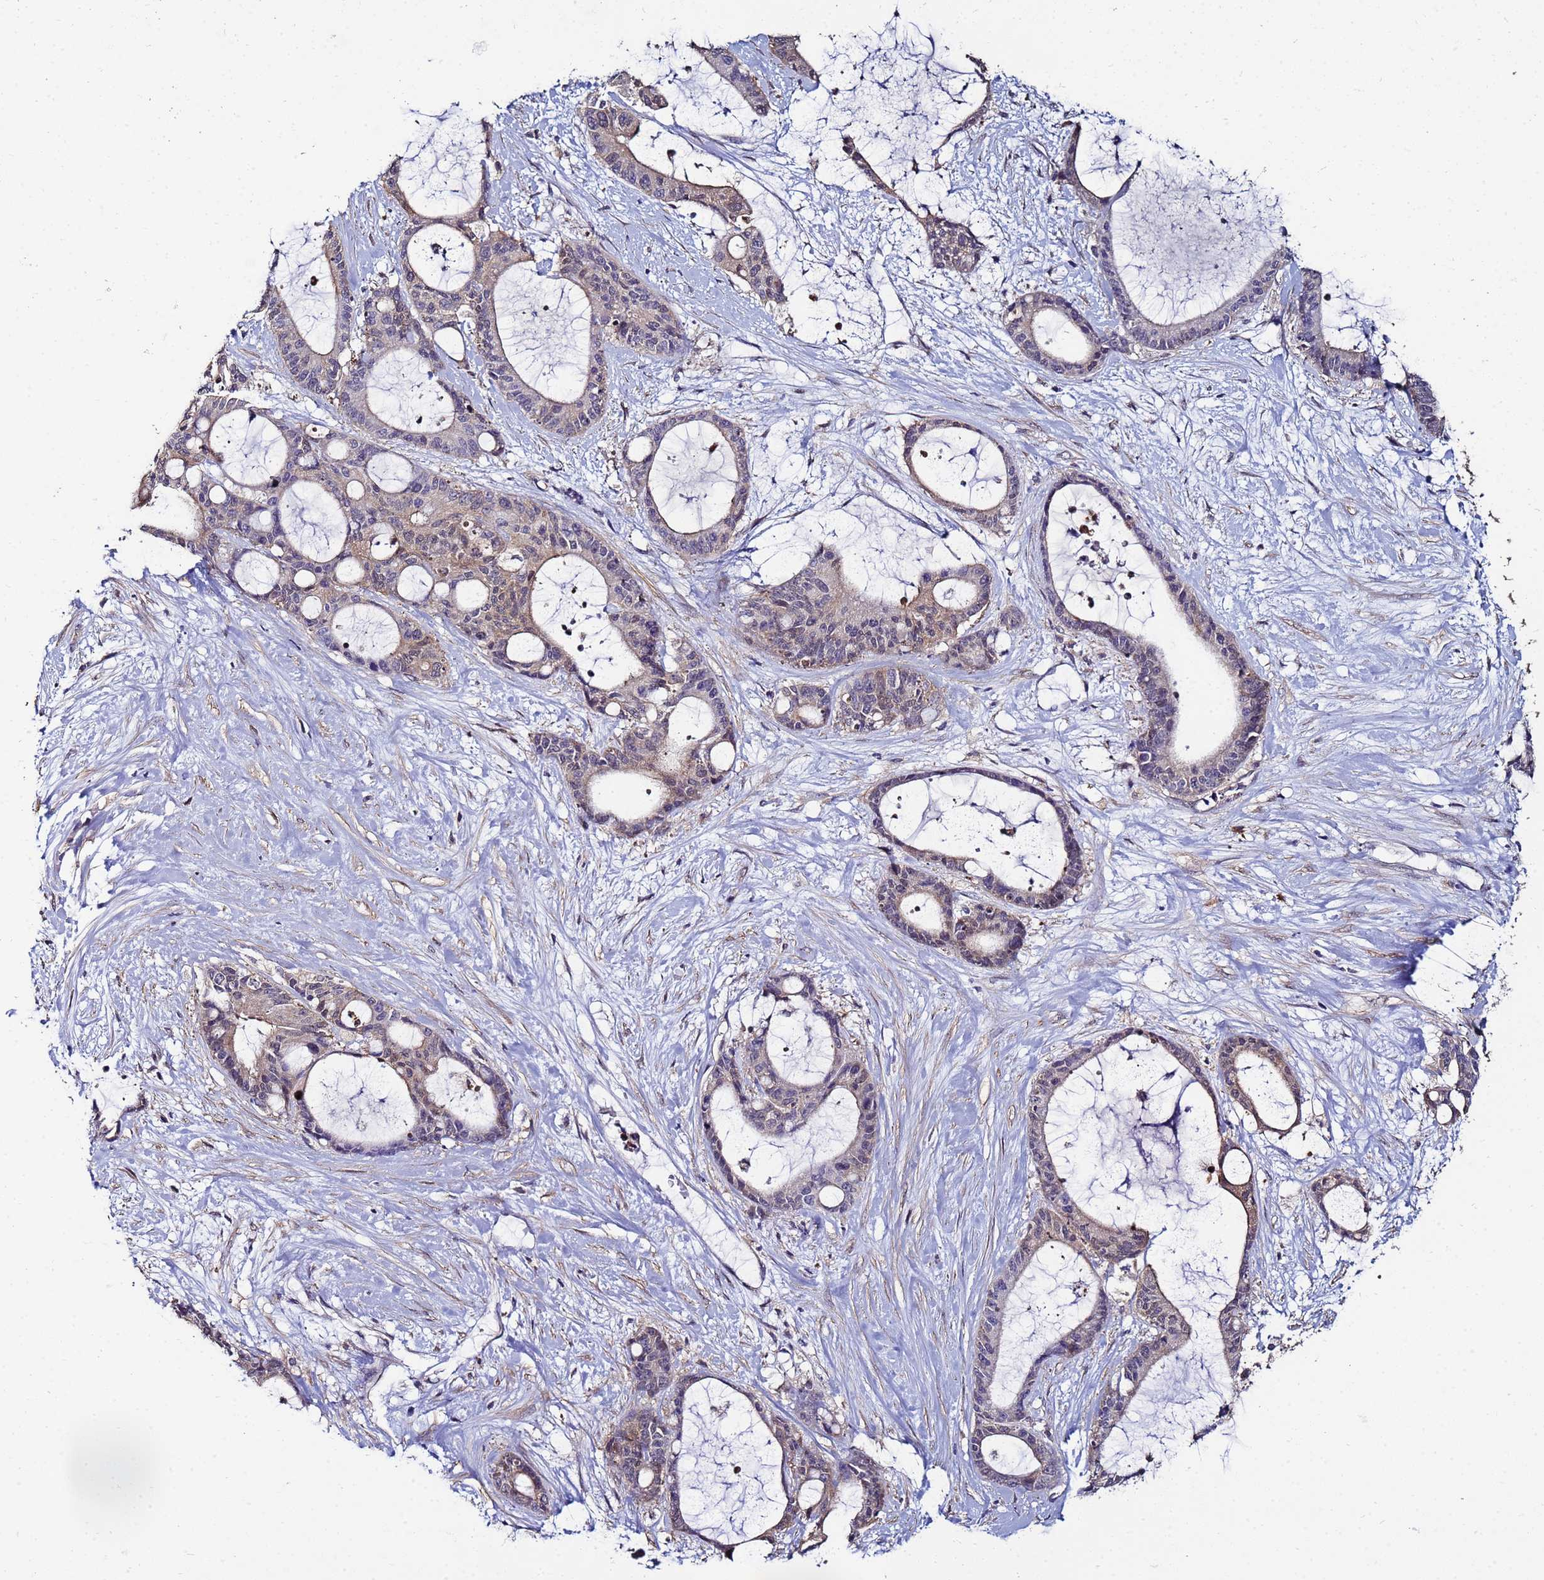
{"staining": {"intensity": "weak", "quantity": "<25%", "location": "cytoplasmic/membranous"}, "tissue": "liver cancer", "cell_type": "Tumor cells", "image_type": "cancer", "snomed": [{"axis": "morphology", "description": "Normal tissue, NOS"}, {"axis": "morphology", "description": "Cholangiocarcinoma"}, {"axis": "topography", "description": "Liver"}, {"axis": "topography", "description": "Peripheral nerve tissue"}], "caption": "The photomicrograph demonstrates no staining of tumor cells in liver cholangiocarcinoma.", "gene": "NAXE", "patient": {"sex": "female", "age": 73}}